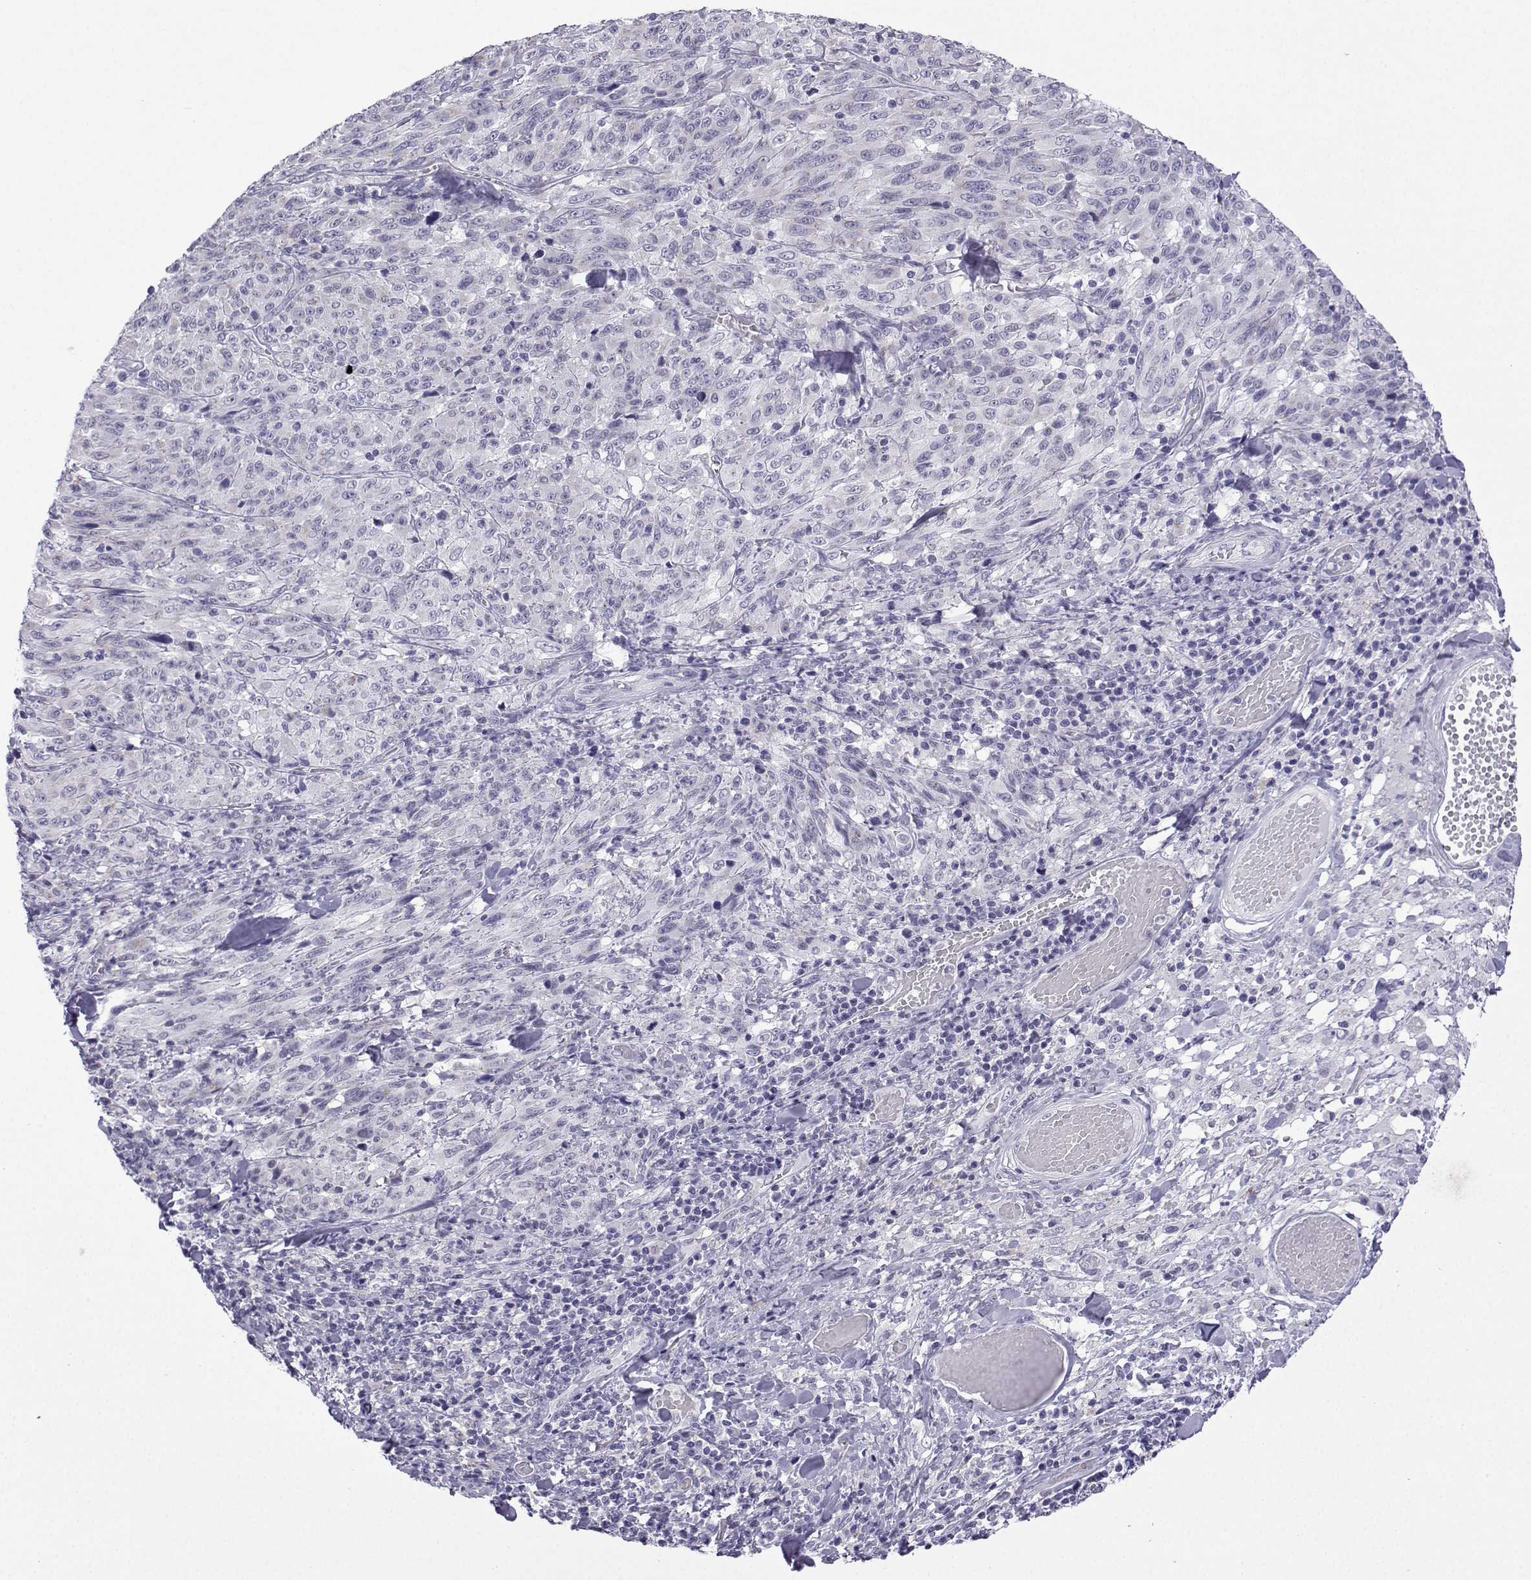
{"staining": {"intensity": "negative", "quantity": "none", "location": "none"}, "tissue": "melanoma", "cell_type": "Tumor cells", "image_type": "cancer", "snomed": [{"axis": "morphology", "description": "Malignant melanoma, NOS"}, {"axis": "topography", "description": "Skin"}], "caption": "Immunohistochemistry (IHC) of human malignant melanoma demonstrates no expression in tumor cells. (Immunohistochemistry, brightfield microscopy, high magnification).", "gene": "ACRBP", "patient": {"sex": "female", "age": 91}}